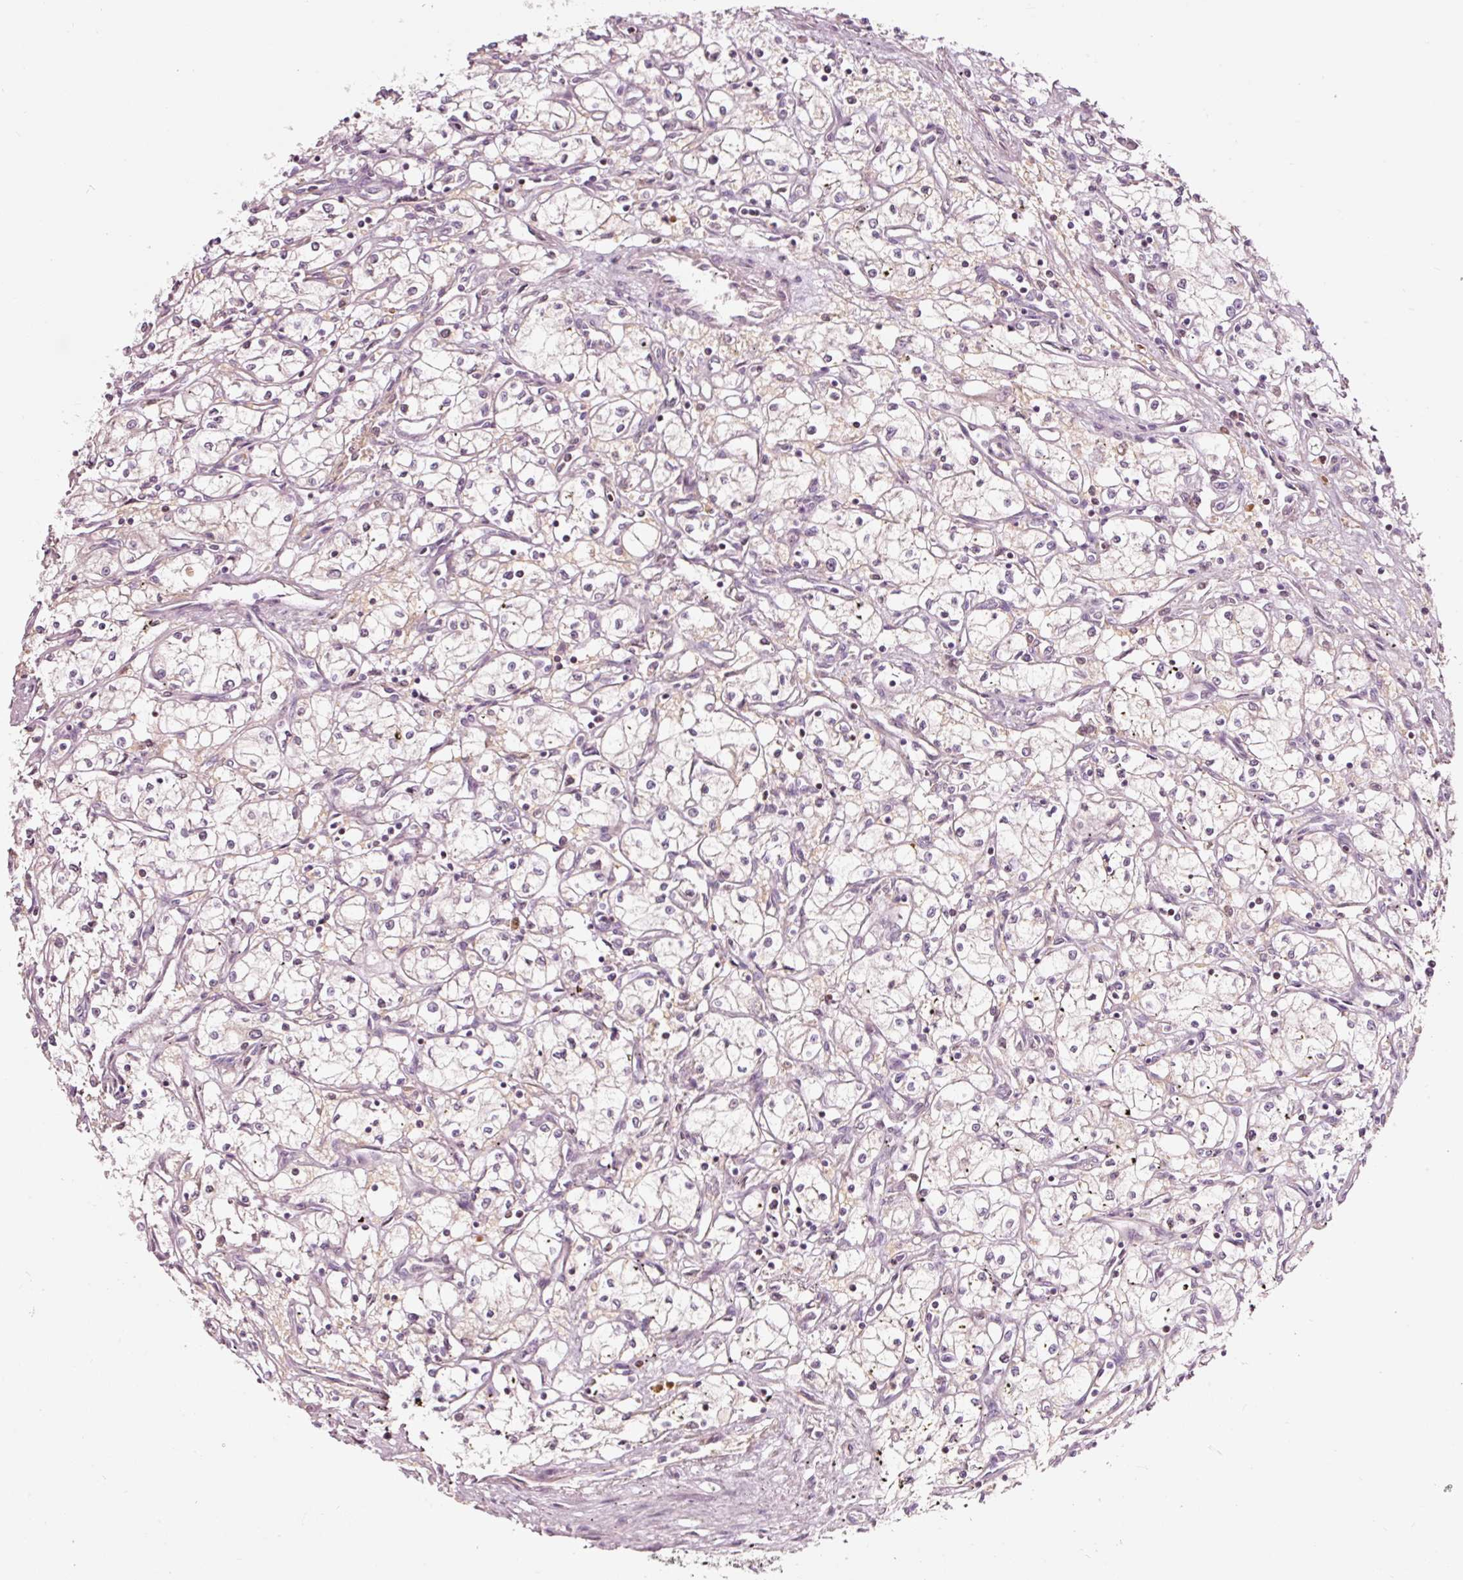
{"staining": {"intensity": "negative", "quantity": "none", "location": "none"}, "tissue": "renal cancer", "cell_type": "Tumor cells", "image_type": "cancer", "snomed": [{"axis": "morphology", "description": "Adenocarcinoma, NOS"}, {"axis": "topography", "description": "Kidney"}], "caption": "The IHC image has no significant positivity in tumor cells of renal cancer tissue.", "gene": "LDHAL6B", "patient": {"sex": "male", "age": 59}}